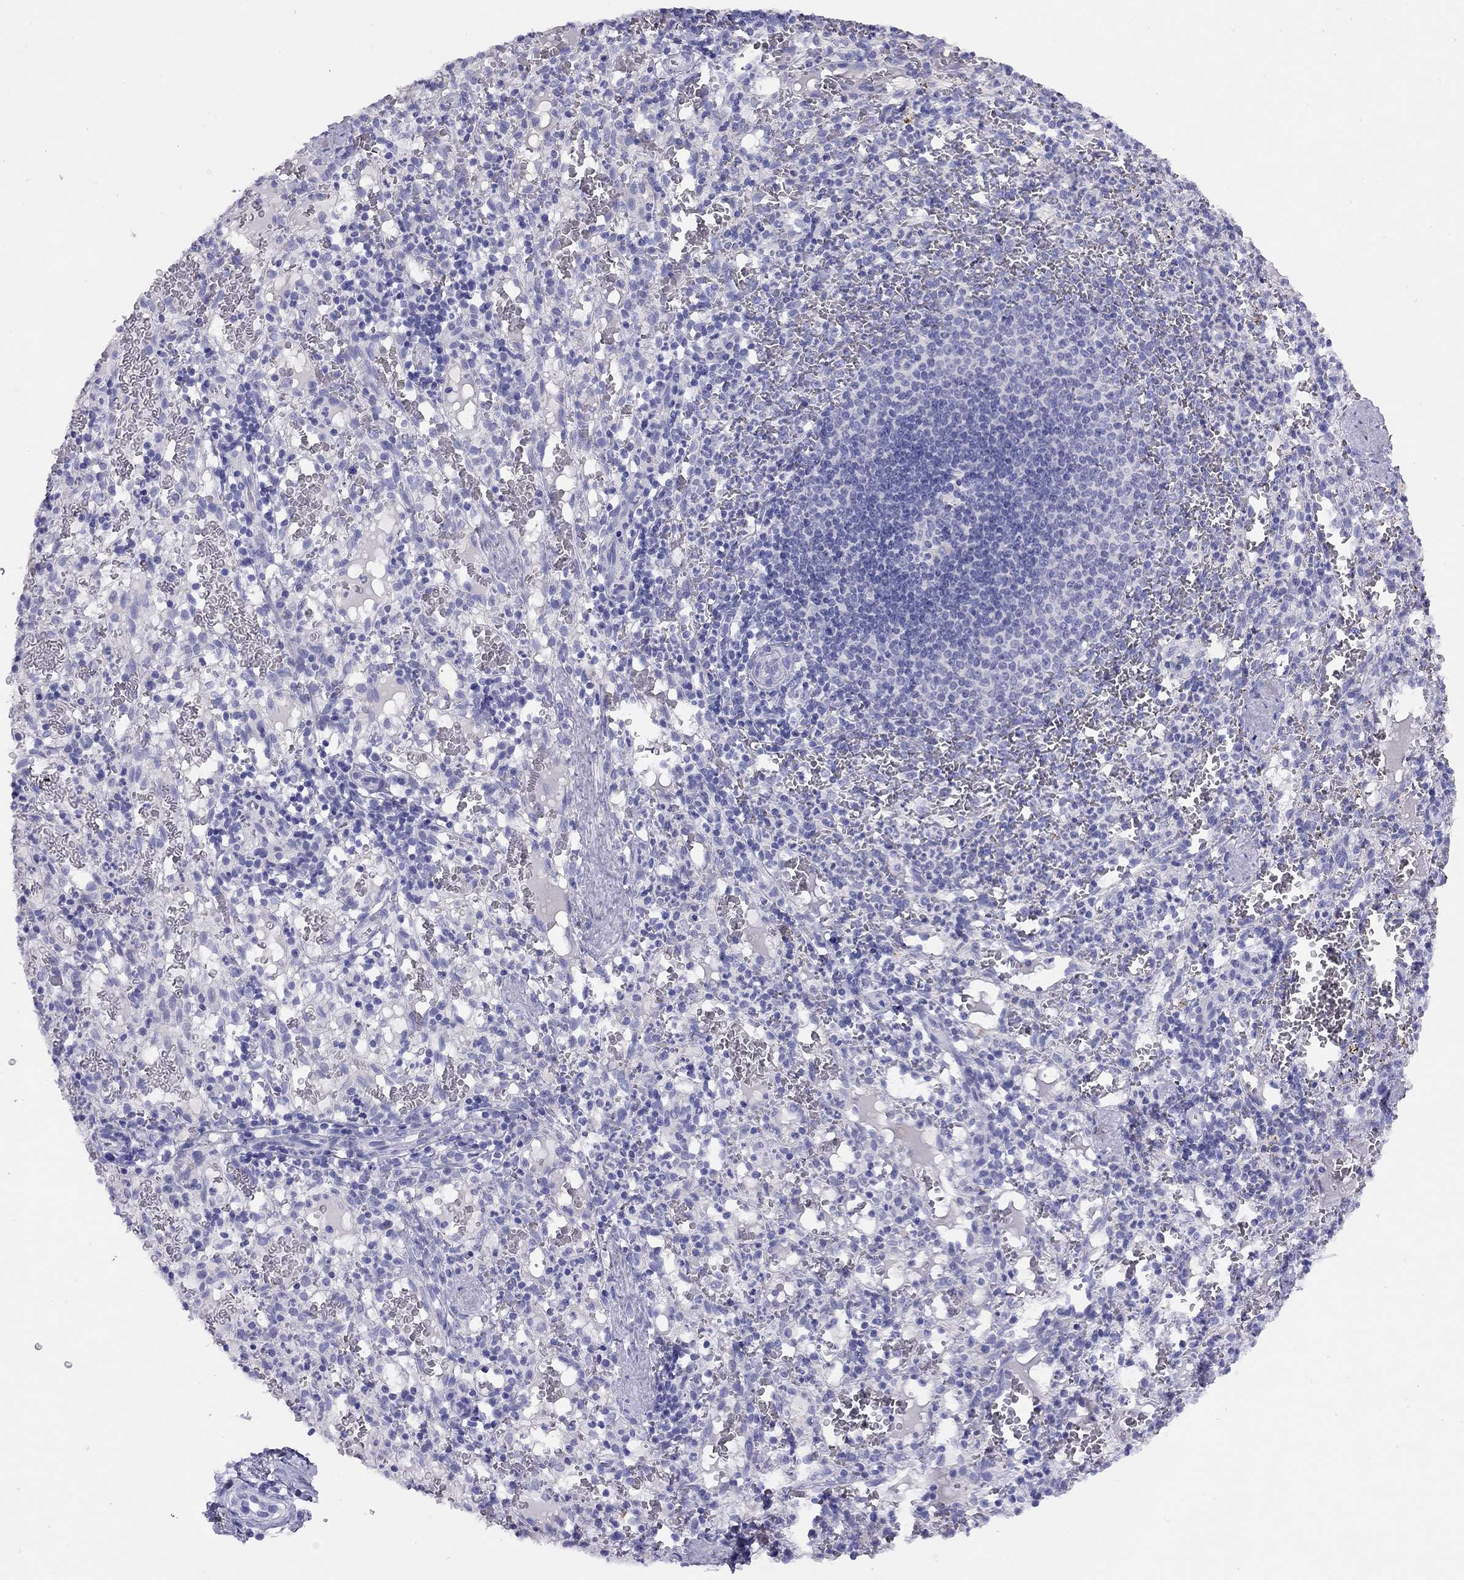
{"staining": {"intensity": "negative", "quantity": "none", "location": "none"}, "tissue": "spleen", "cell_type": "Cells in red pulp", "image_type": "normal", "snomed": [{"axis": "morphology", "description": "Normal tissue, NOS"}, {"axis": "topography", "description": "Spleen"}], "caption": "IHC of unremarkable spleen shows no expression in cells in red pulp.", "gene": "LRIT2", "patient": {"sex": "male", "age": 11}}